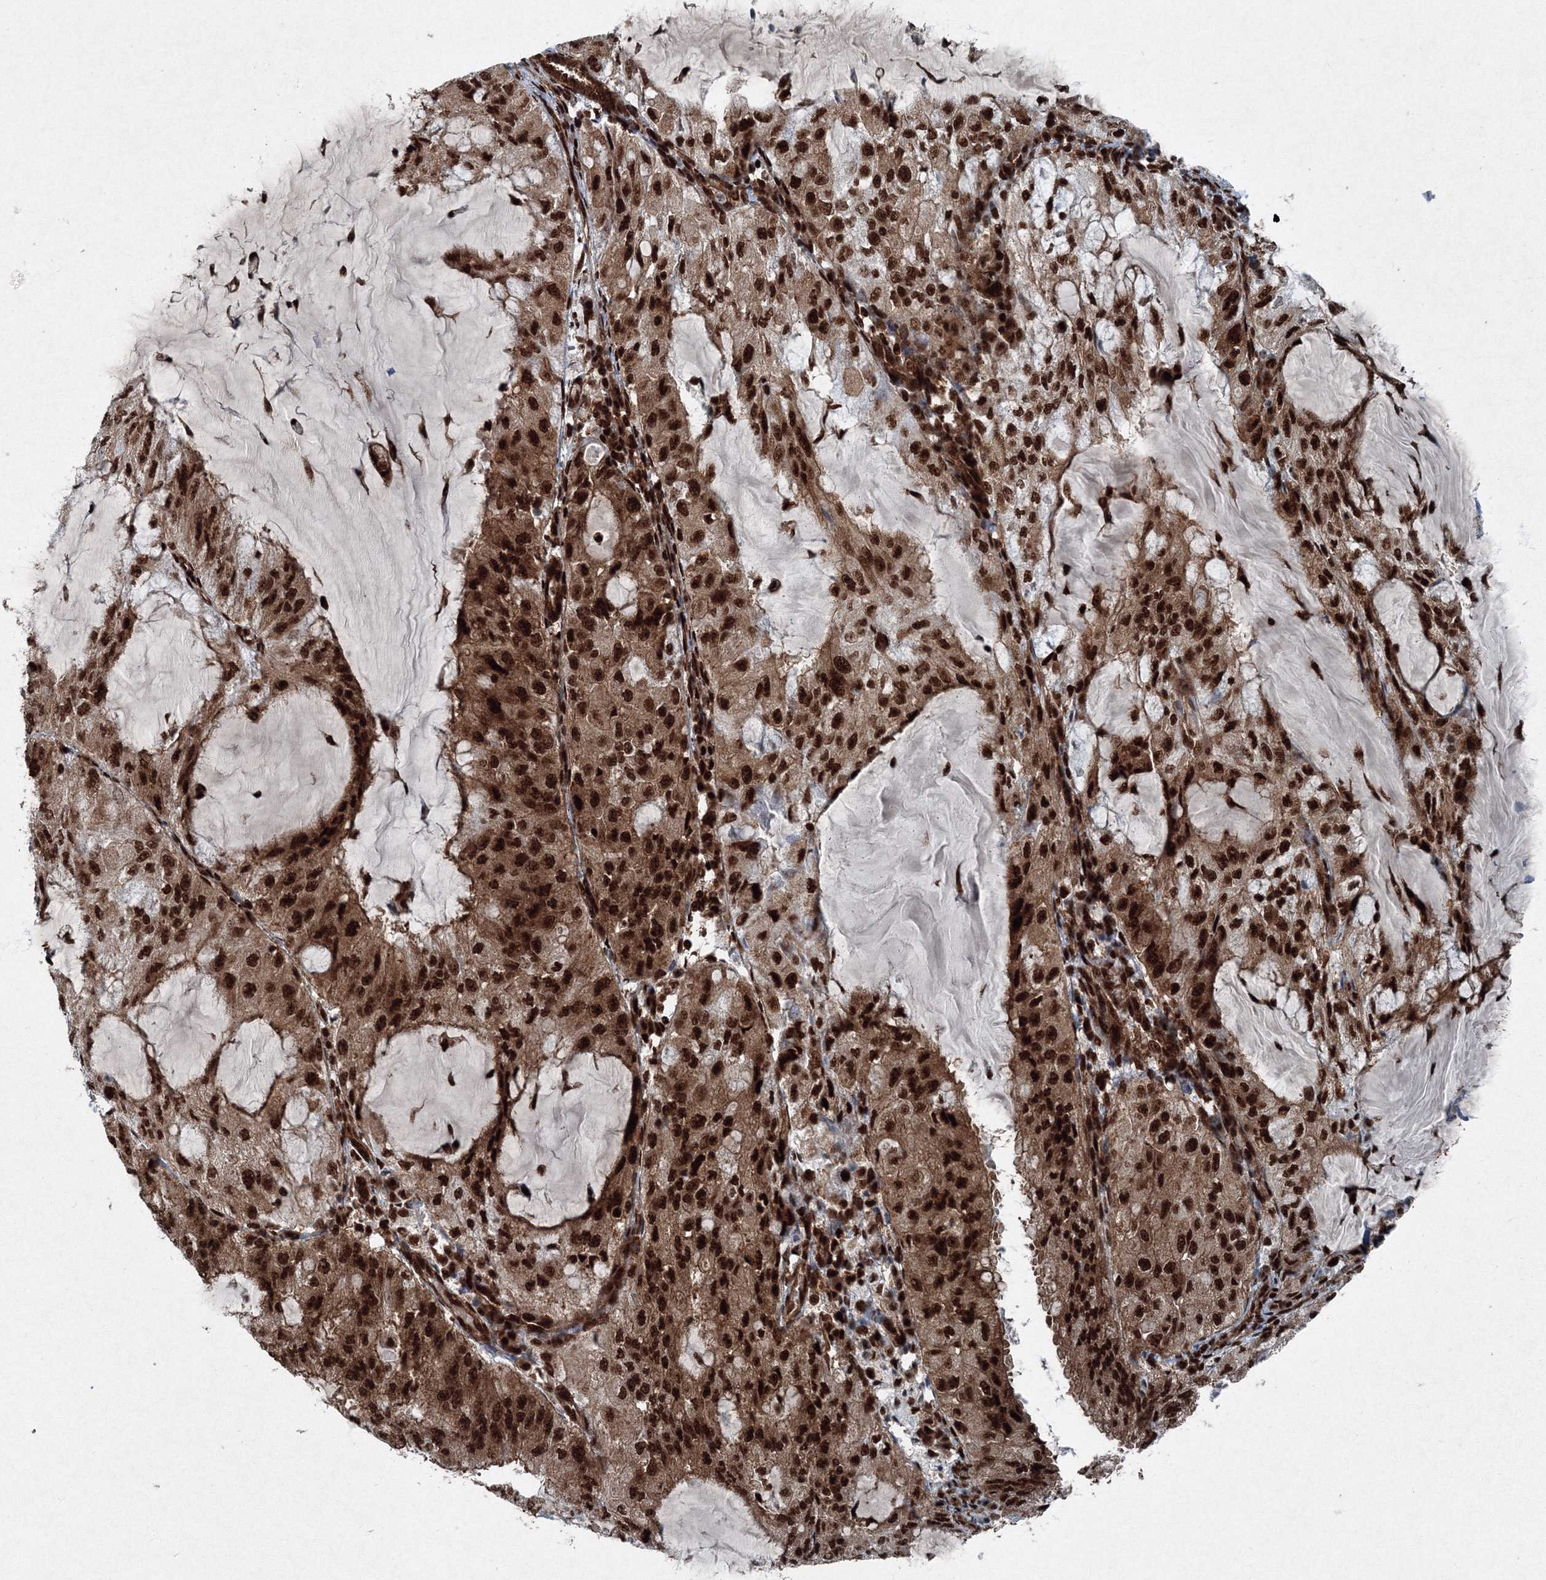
{"staining": {"intensity": "strong", "quantity": ">75%", "location": "cytoplasmic/membranous,nuclear"}, "tissue": "endometrial cancer", "cell_type": "Tumor cells", "image_type": "cancer", "snomed": [{"axis": "morphology", "description": "Adenocarcinoma, NOS"}, {"axis": "topography", "description": "Endometrium"}], "caption": "The immunohistochemical stain labels strong cytoplasmic/membranous and nuclear positivity in tumor cells of endometrial cancer tissue. (Stains: DAB (3,3'-diaminobenzidine) in brown, nuclei in blue, Microscopy: brightfield microscopy at high magnification).", "gene": "SNRPC", "patient": {"sex": "female", "age": 81}}